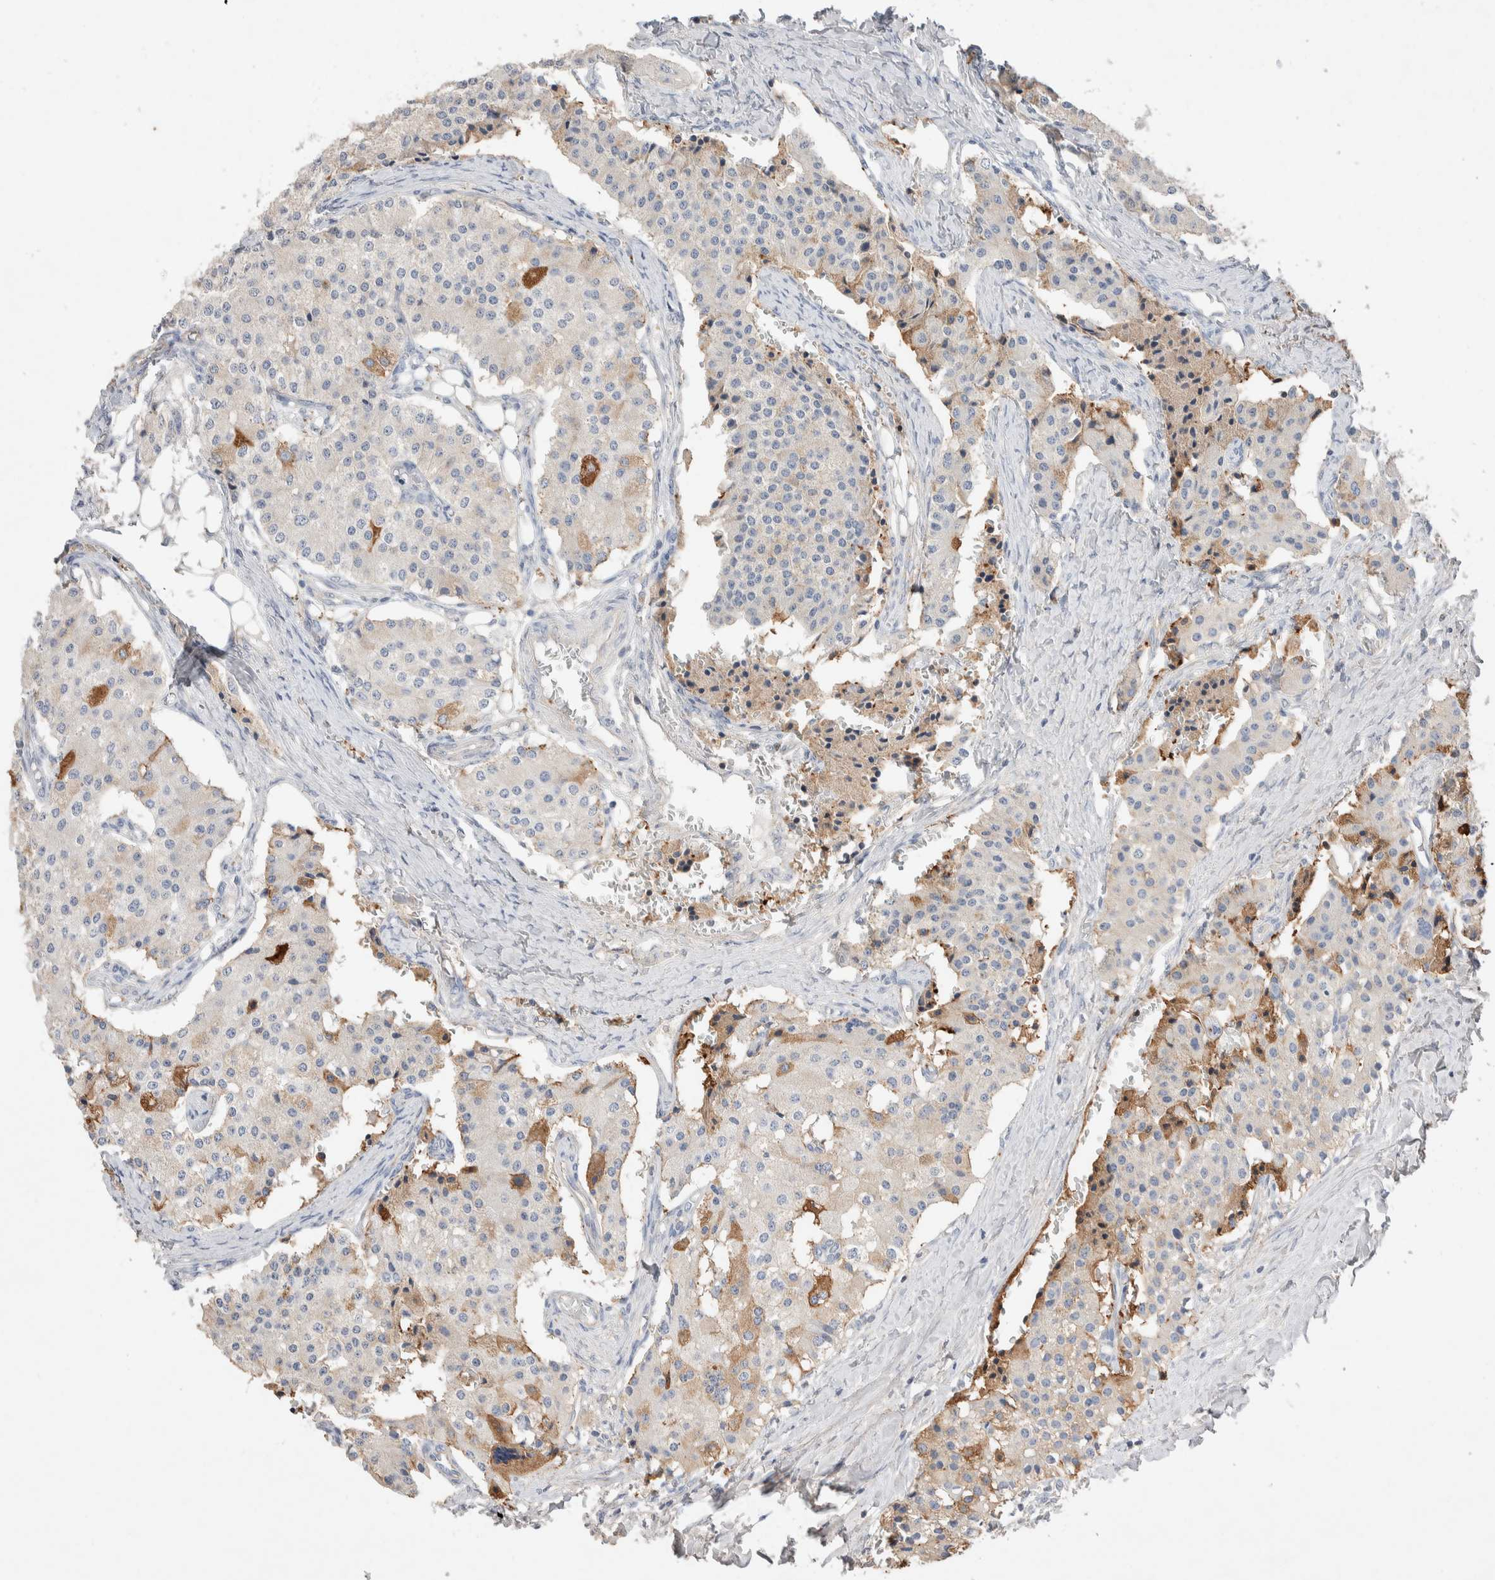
{"staining": {"intensity": "moderate", "quantity": "<25%", "location": "cytoplasmic/membranous"}, "tissue": "carcinoid", "cell_type": "Tumor cells", "image_type": "cancer", "snomed": [{"axis": "morphology", "description": "Carcinoid, malignant, NOS"}, {"axis": "topography", "description": "Colon"}], "caption": "DAB (3,3'-diaminobenzidine) immunohistochemical staining of carcinoid (malignant) shows moderate cytoplasmic/membranous protein expression in approximately <25% of tumor cells.", "gene": "FFAR2", "patient": {"sex": "female", "age": 52}}